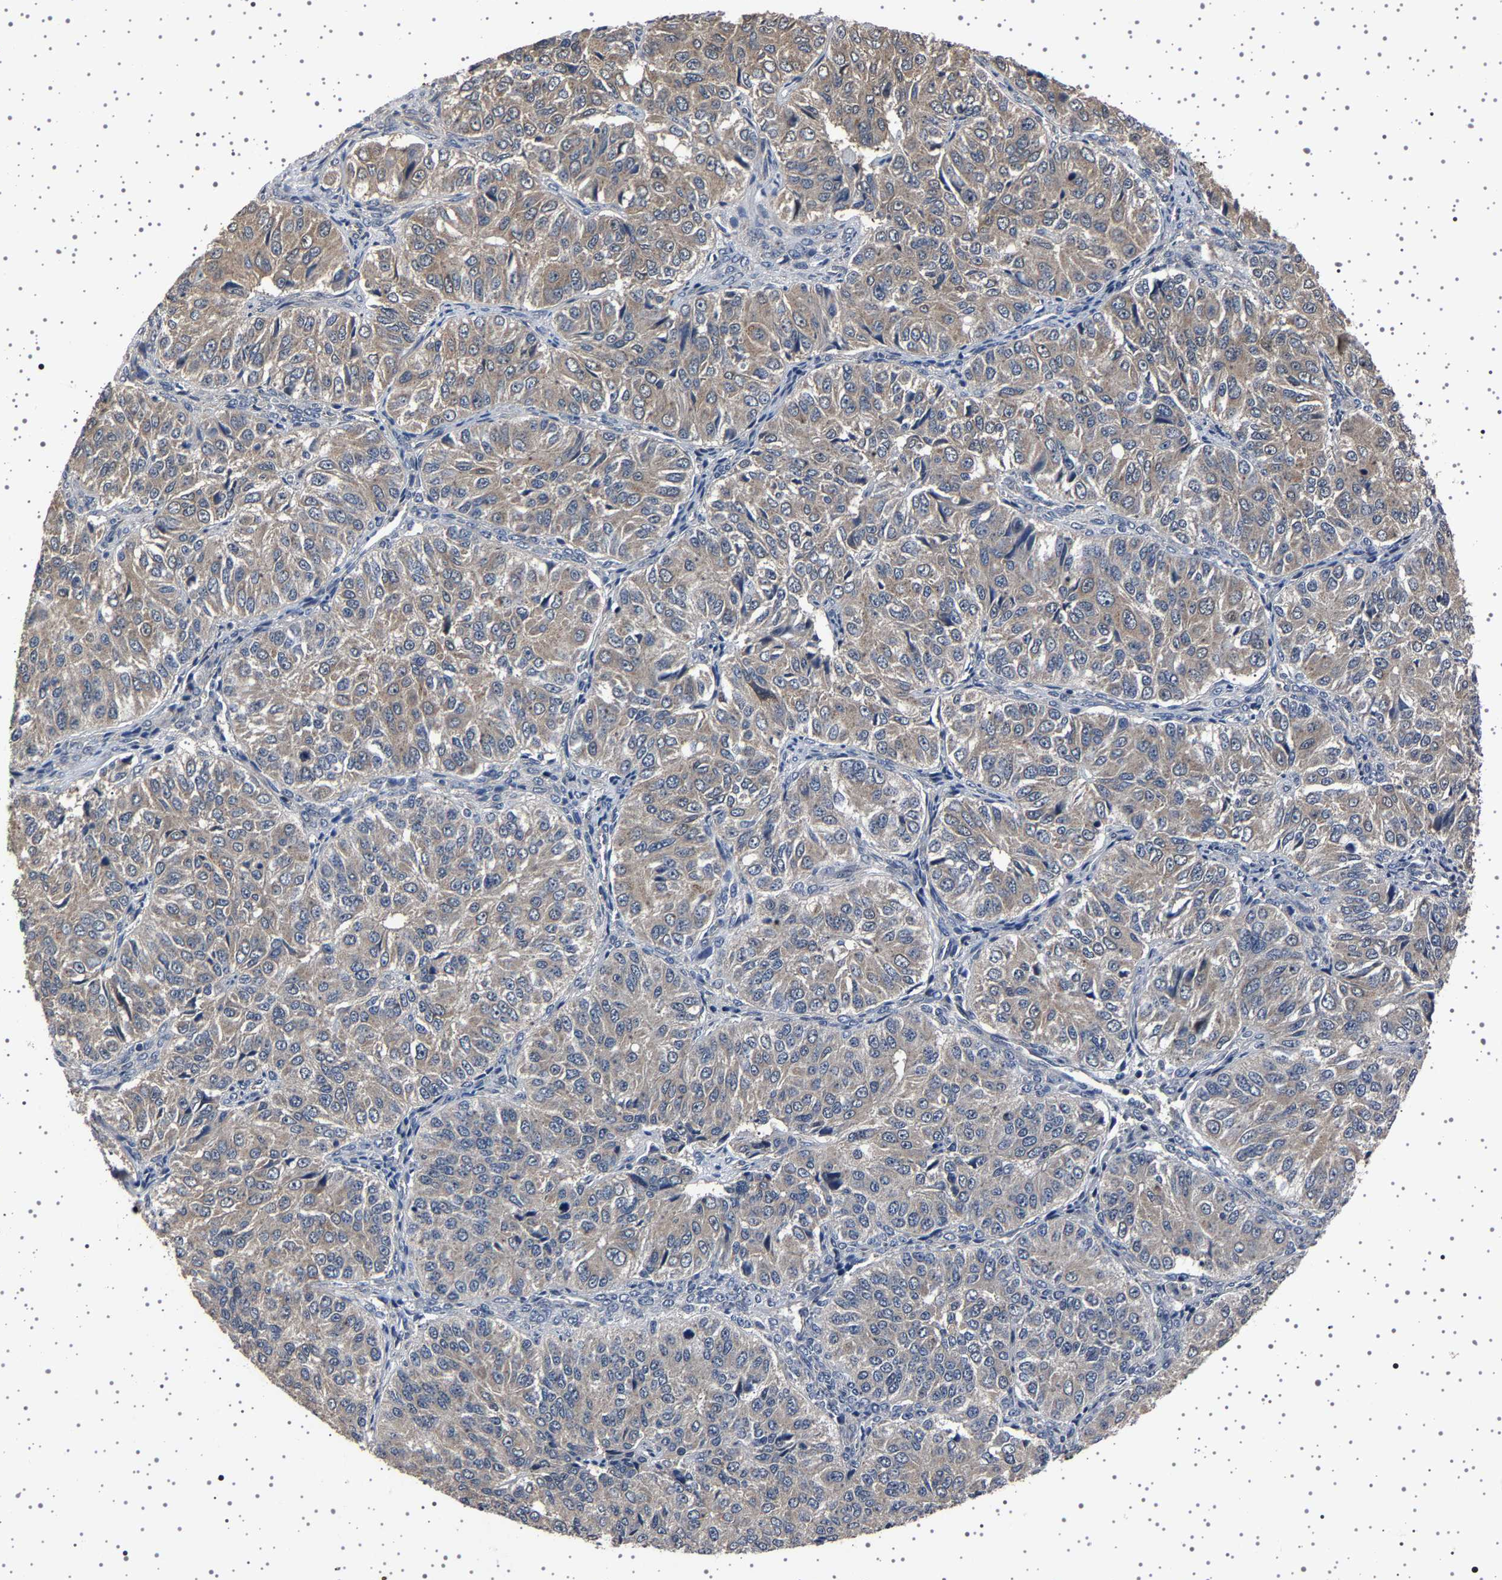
{"staining": {"intensity": "weak", "quantity": ">75%", "location": "cytoplasmic/membranous"}, "tissue": "ovarian cancer", "cell_type": "Tumor cells", "image_type": "cancer", "snomed": [{"axis": "morphology", "description": "Carcinoma, endometroid"}, {"axis": "topography", "description": "Ovary"}], "caption": "Tumor cells reveal weak cytoplasmic/membranous staining in approximately >75% of cells in ovarian cancer.", "gene": "NCKAP1", "patient": {"sex": "female", "age": 51}}